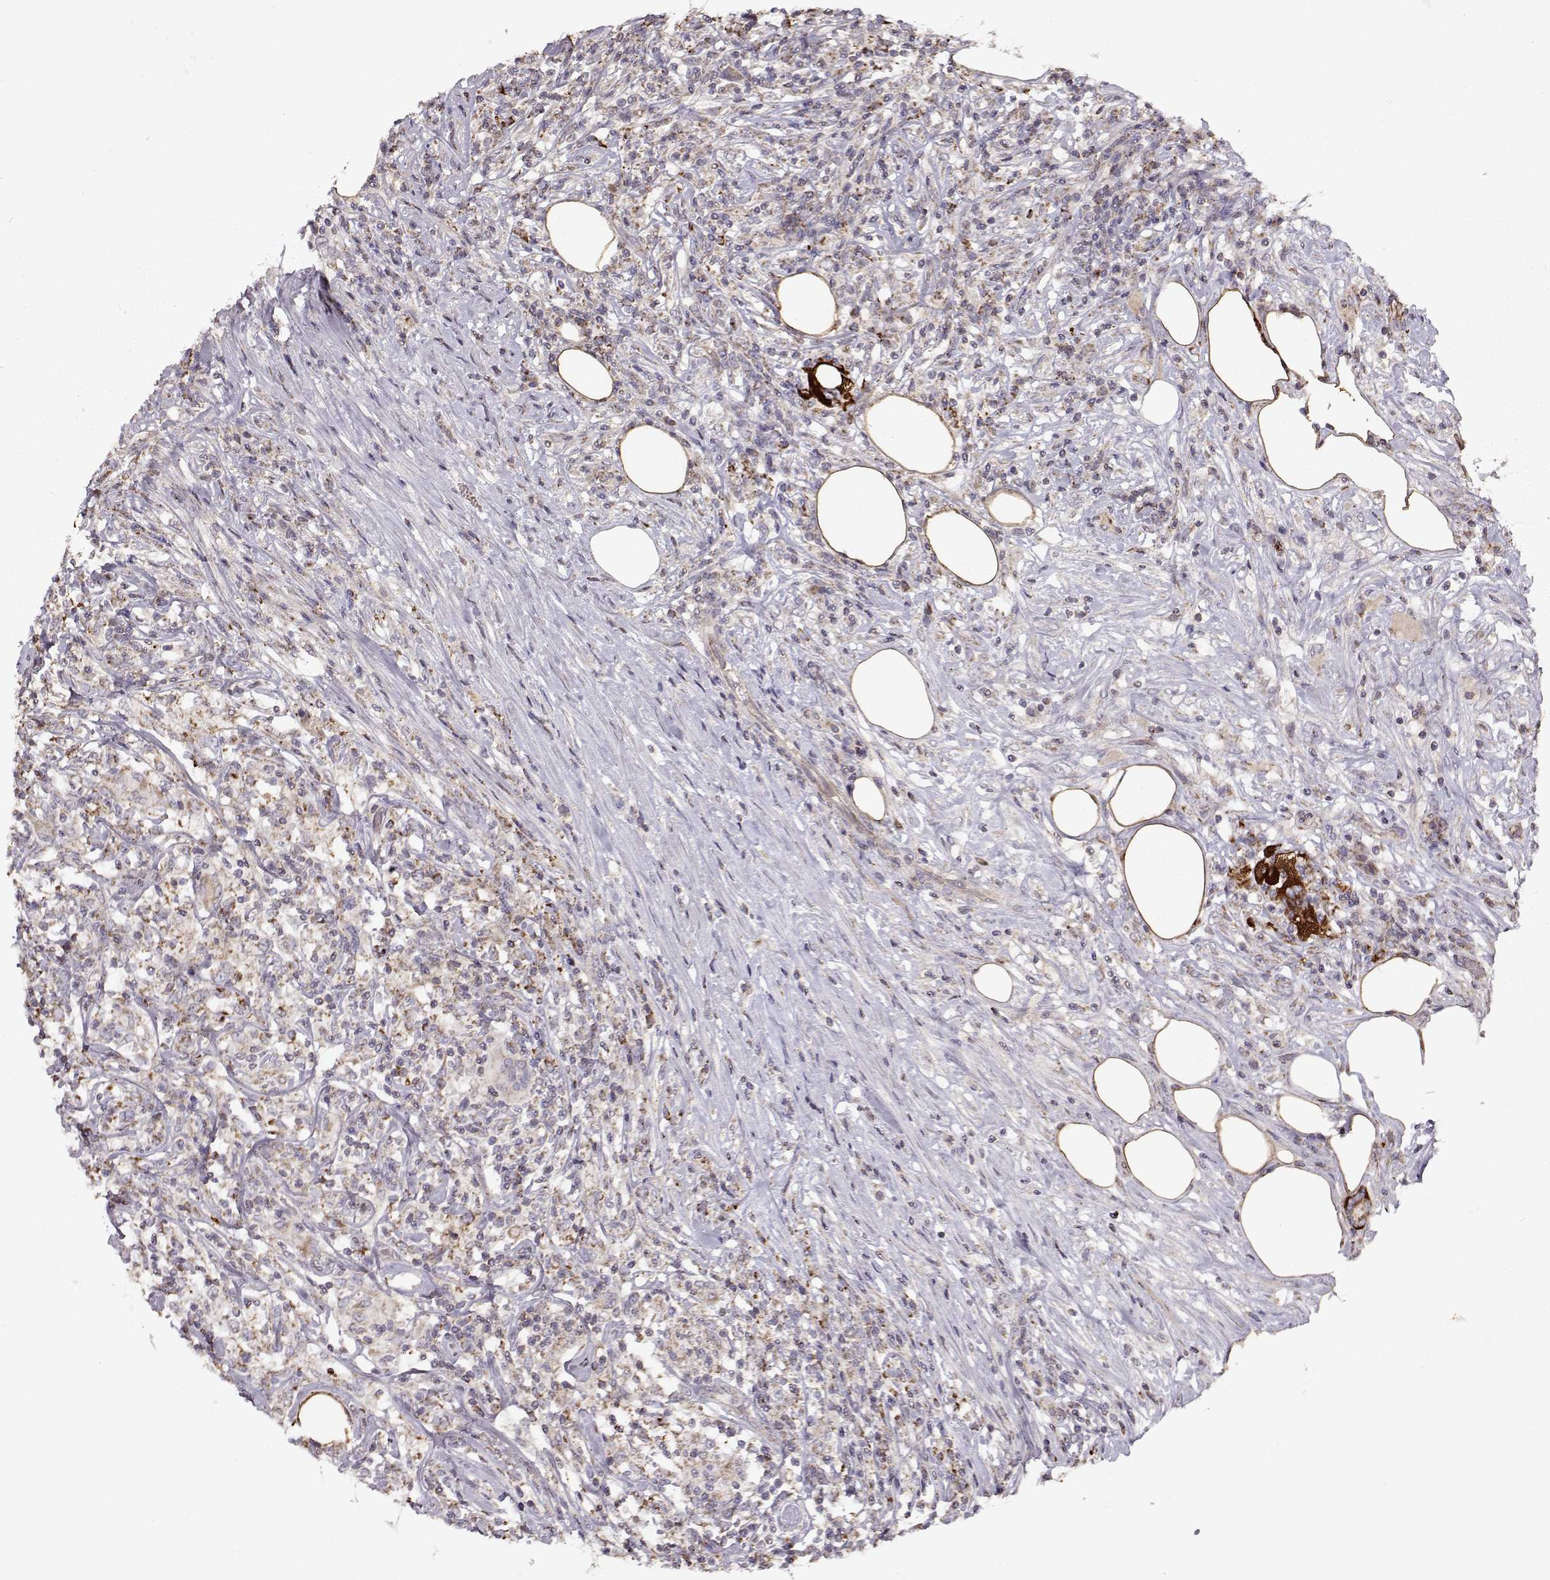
{"staining": {"intensity": "negative", "quantity": "none", "location": "none"}, "tissue": "lymphoma", "cell_type": "Tumor cells", "image_type": "cancer", "snomed": [{"axis": "morphology", "description": "Malignant lymphoma, non-Hodgkin's type, High grade"}, {"axis": "topography", "description": "Lymph node"}], "caption": "Tumor cells show no significant protein staining in high-grade malignant lymphoma, non-Hodgkin's type.", "gene": "CMTM3", "patient": {"sex": "female", "age": 84}}